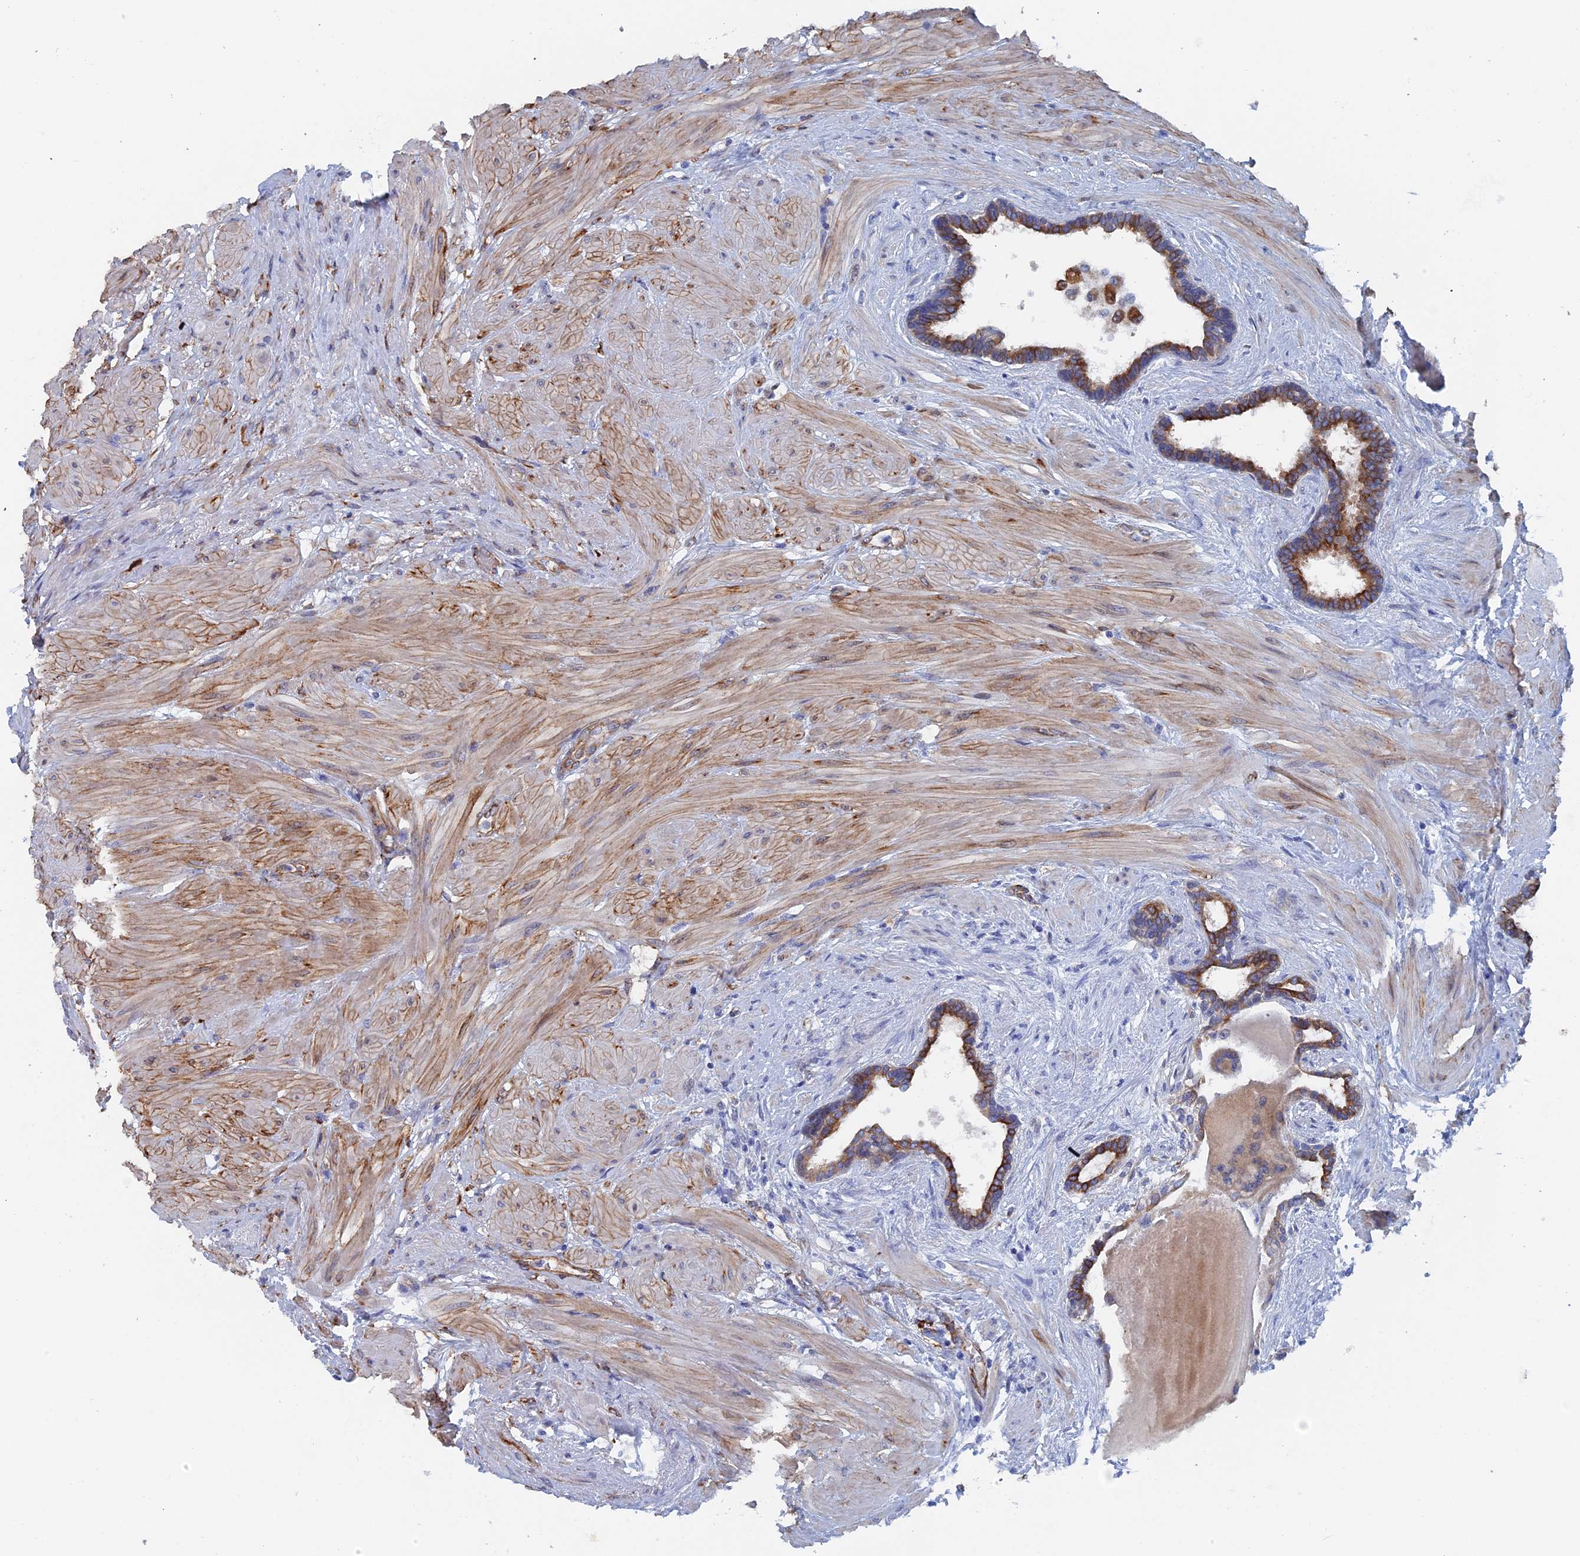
{"staining": {"intensity": "moderate", "quantity": "25%-75%", "location": "cytoplasmic/membranous"}, "tissue": "prostate", "cell_type": "Glandular cells", "image_type": "normal", "snomed": [{"axis": "morphology", "description": "Normal tissue, NOS"}, {"axis": "topography", "description": "Prostate"}], "caption": "Immunohistochemistry (IHC) of benign human prostate shows medium levels of moderate cytoplasmic/membranous staining in about 25%-75% of glandular cells. (Brightfield microscopy of DAB IHC at high magnification).", "gene": "COG7", "patient": {"sex": "male", "age": 48}}